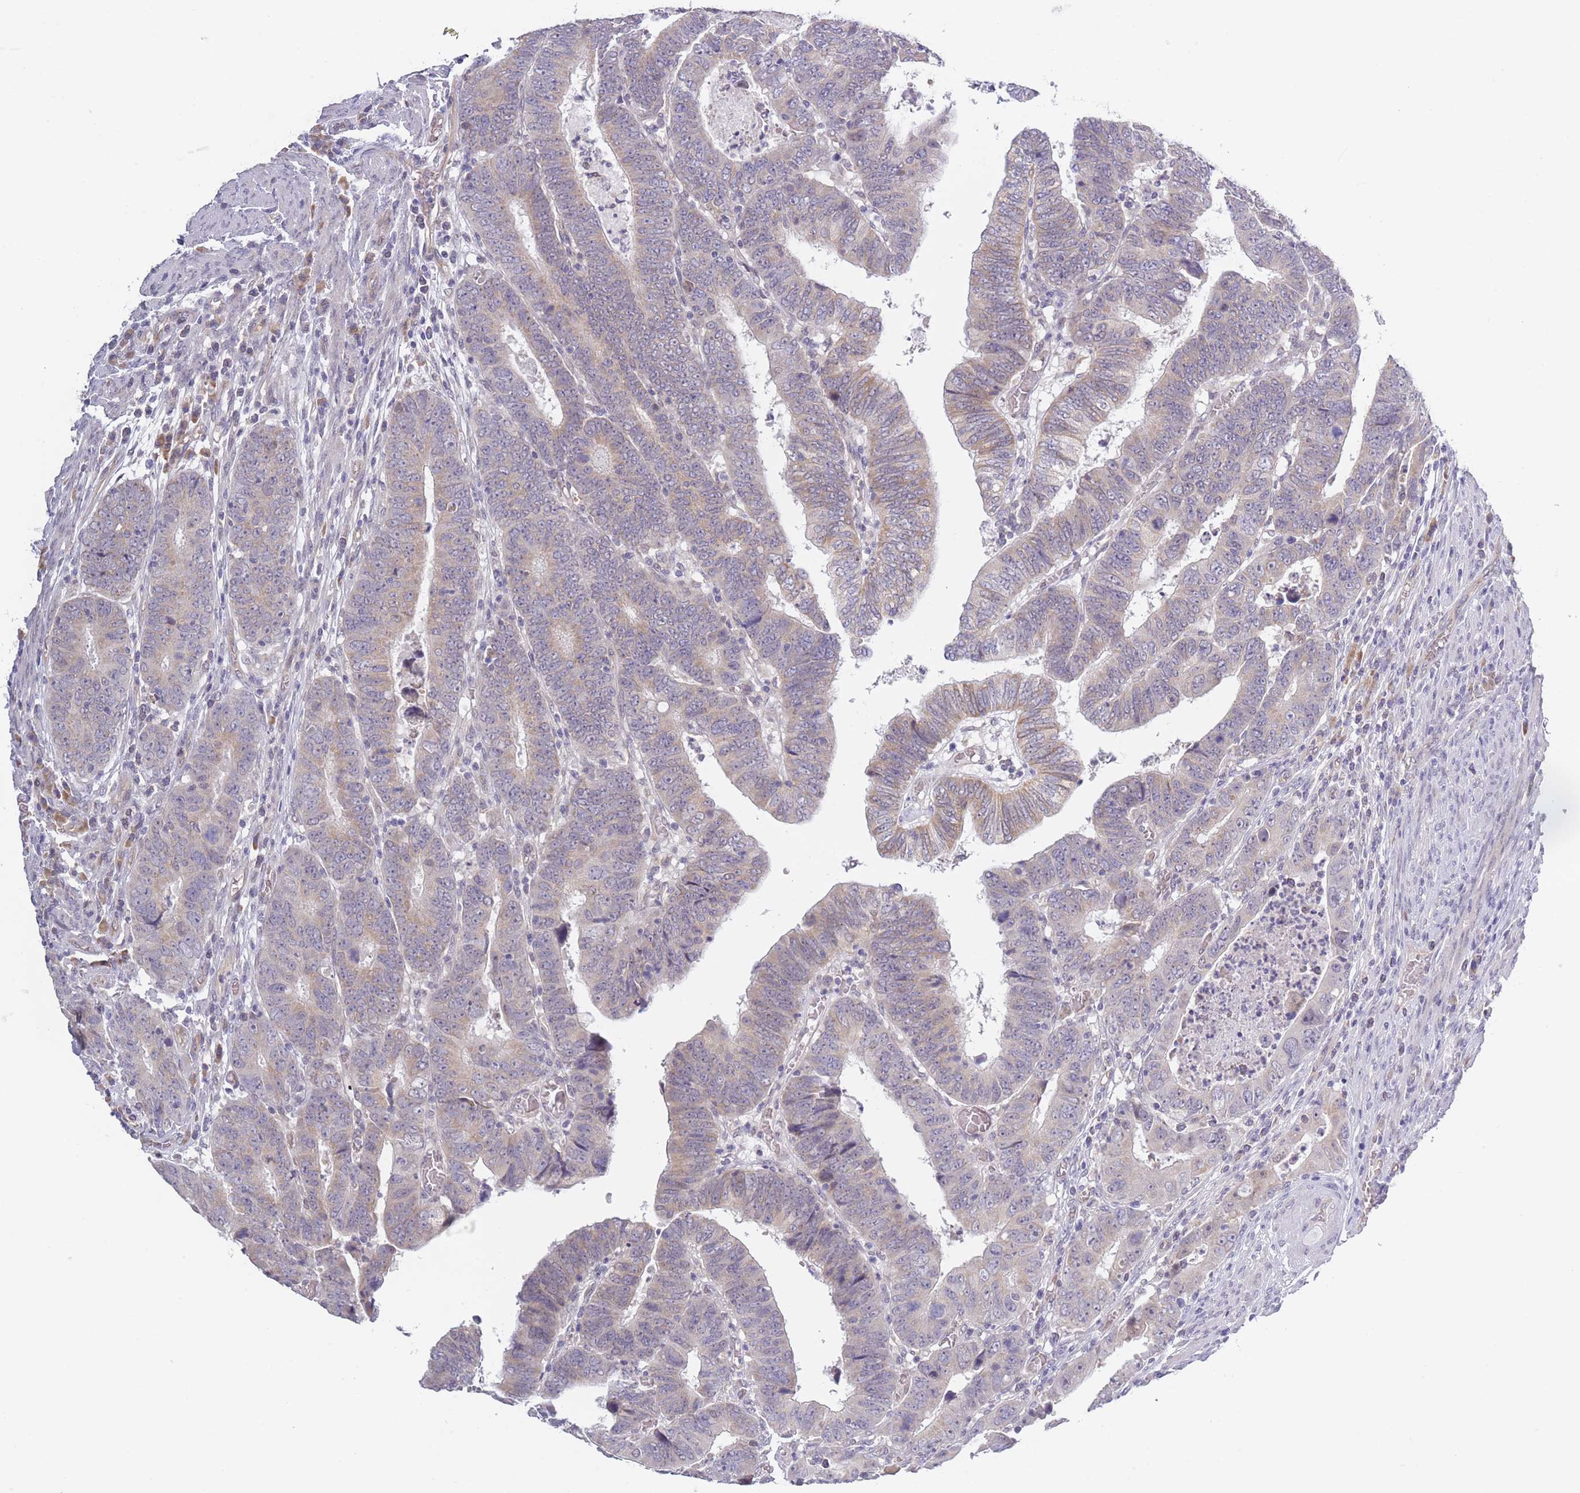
{"staining": {"intensity": "weak", "quantity": "25%-75%", "location": "cytoplasmic/membranous"}, "tissue": "colorectal cancer", "cell_type": "Tumor cells", "image_type": "cancer", "snomed": [{"axis": "morphology", "description": "Normal tissue, NOS"}, {"axis": "morphology", "description": "Adenocarcinoma, NOS"}, {"axis": "topography", "description": "Rectum"}], "caption": "An immunohistochemistry (IHC) histopathology image of neoplastic tissue is shown. Protein staining in brown labels weak cytoplasmic/membranous positivity in colorectal cancer within tumor cells. The staining is performed using DAB brown chromogen to label protein expression. The nuclei are counter-stained blue using hematoxylin.", "gene": "FAM227B", "patient": {"sex": "female", "age": 65}}